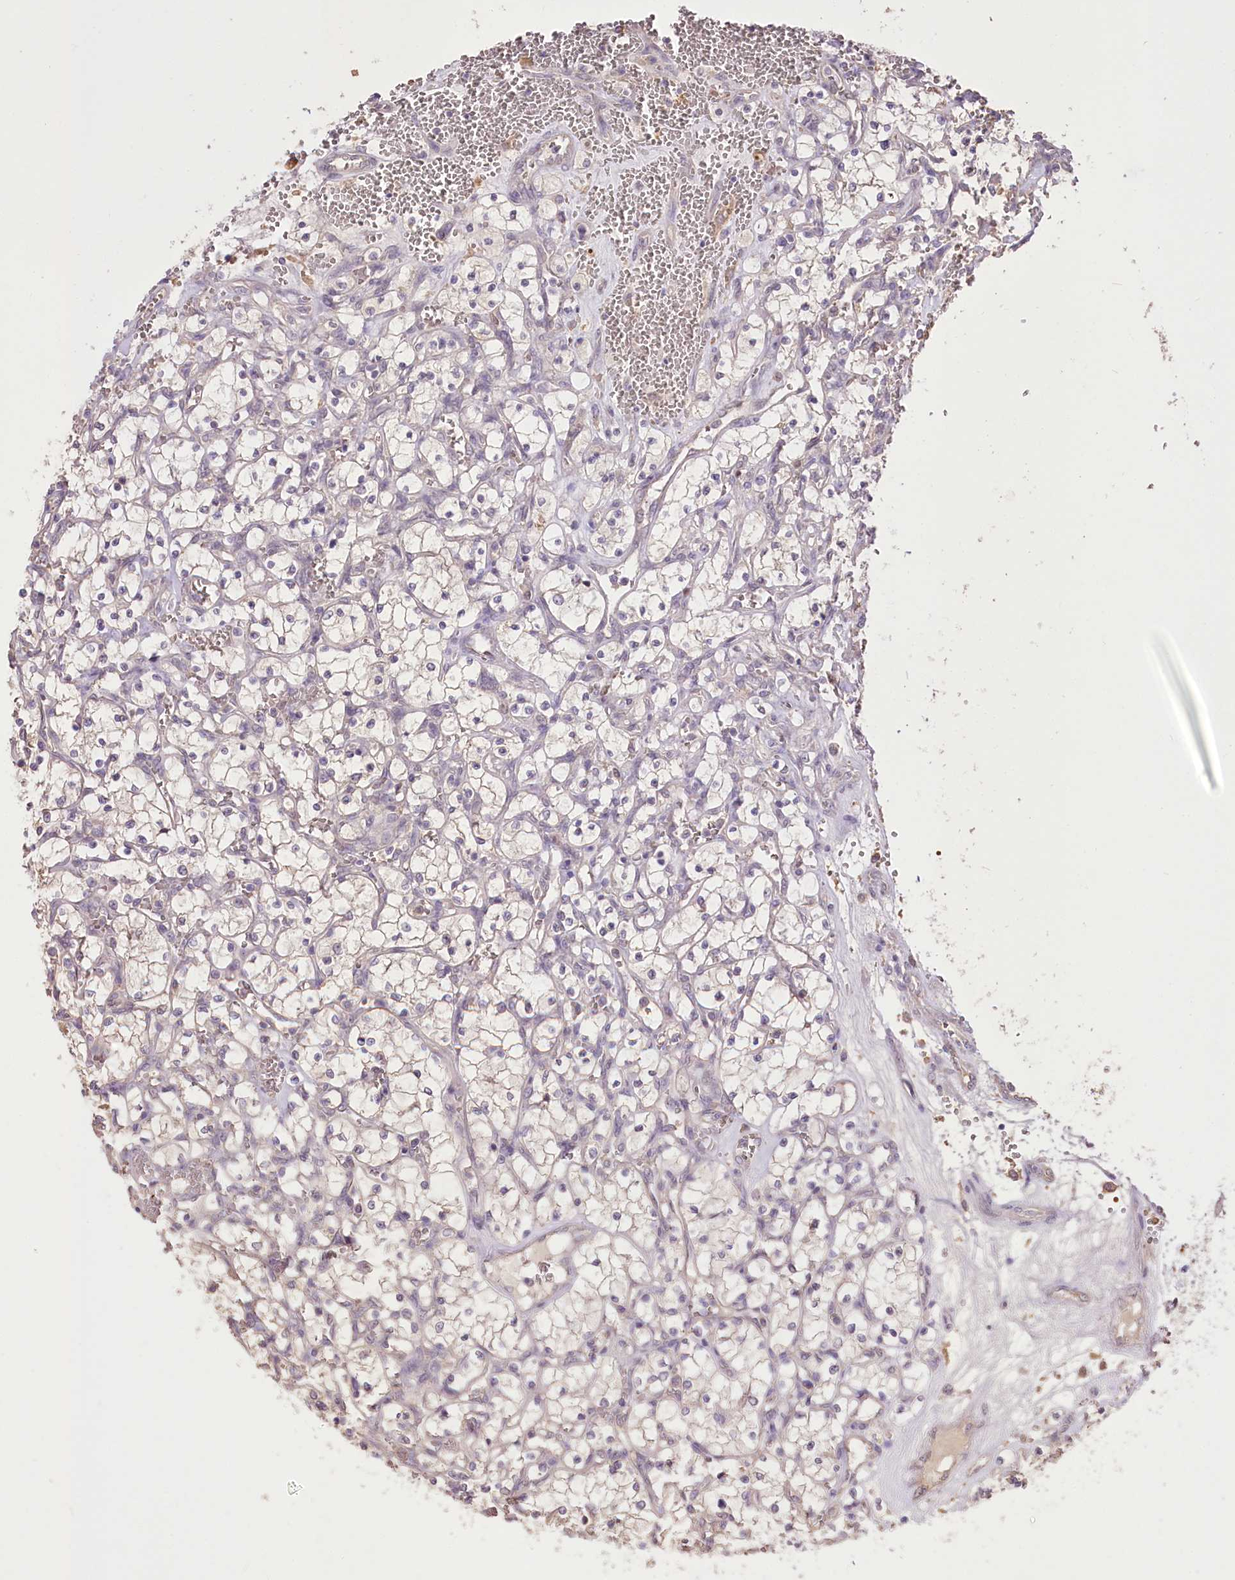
{"staining": {"intensity": "negative", "quantity": "none", "location": "none"}, "tissue": "renal cancer", "cell_type": "Tumor cells", "image_type": "cancer", "snomed": [{"axis": "morphology", "description": "Adenocarcinoma, NOS"}, {"axis": "topography", "description": "Kidney"}], "caption": "Immunohistochemistry (IHC) micrograph of neoplastic tissue: human adenocarcinoma (renal) stained with DAB reveals no significant protein staining in tumor cells.", "gene": "R3HDM2", "patient": {"sex": "female", "age": 69}}